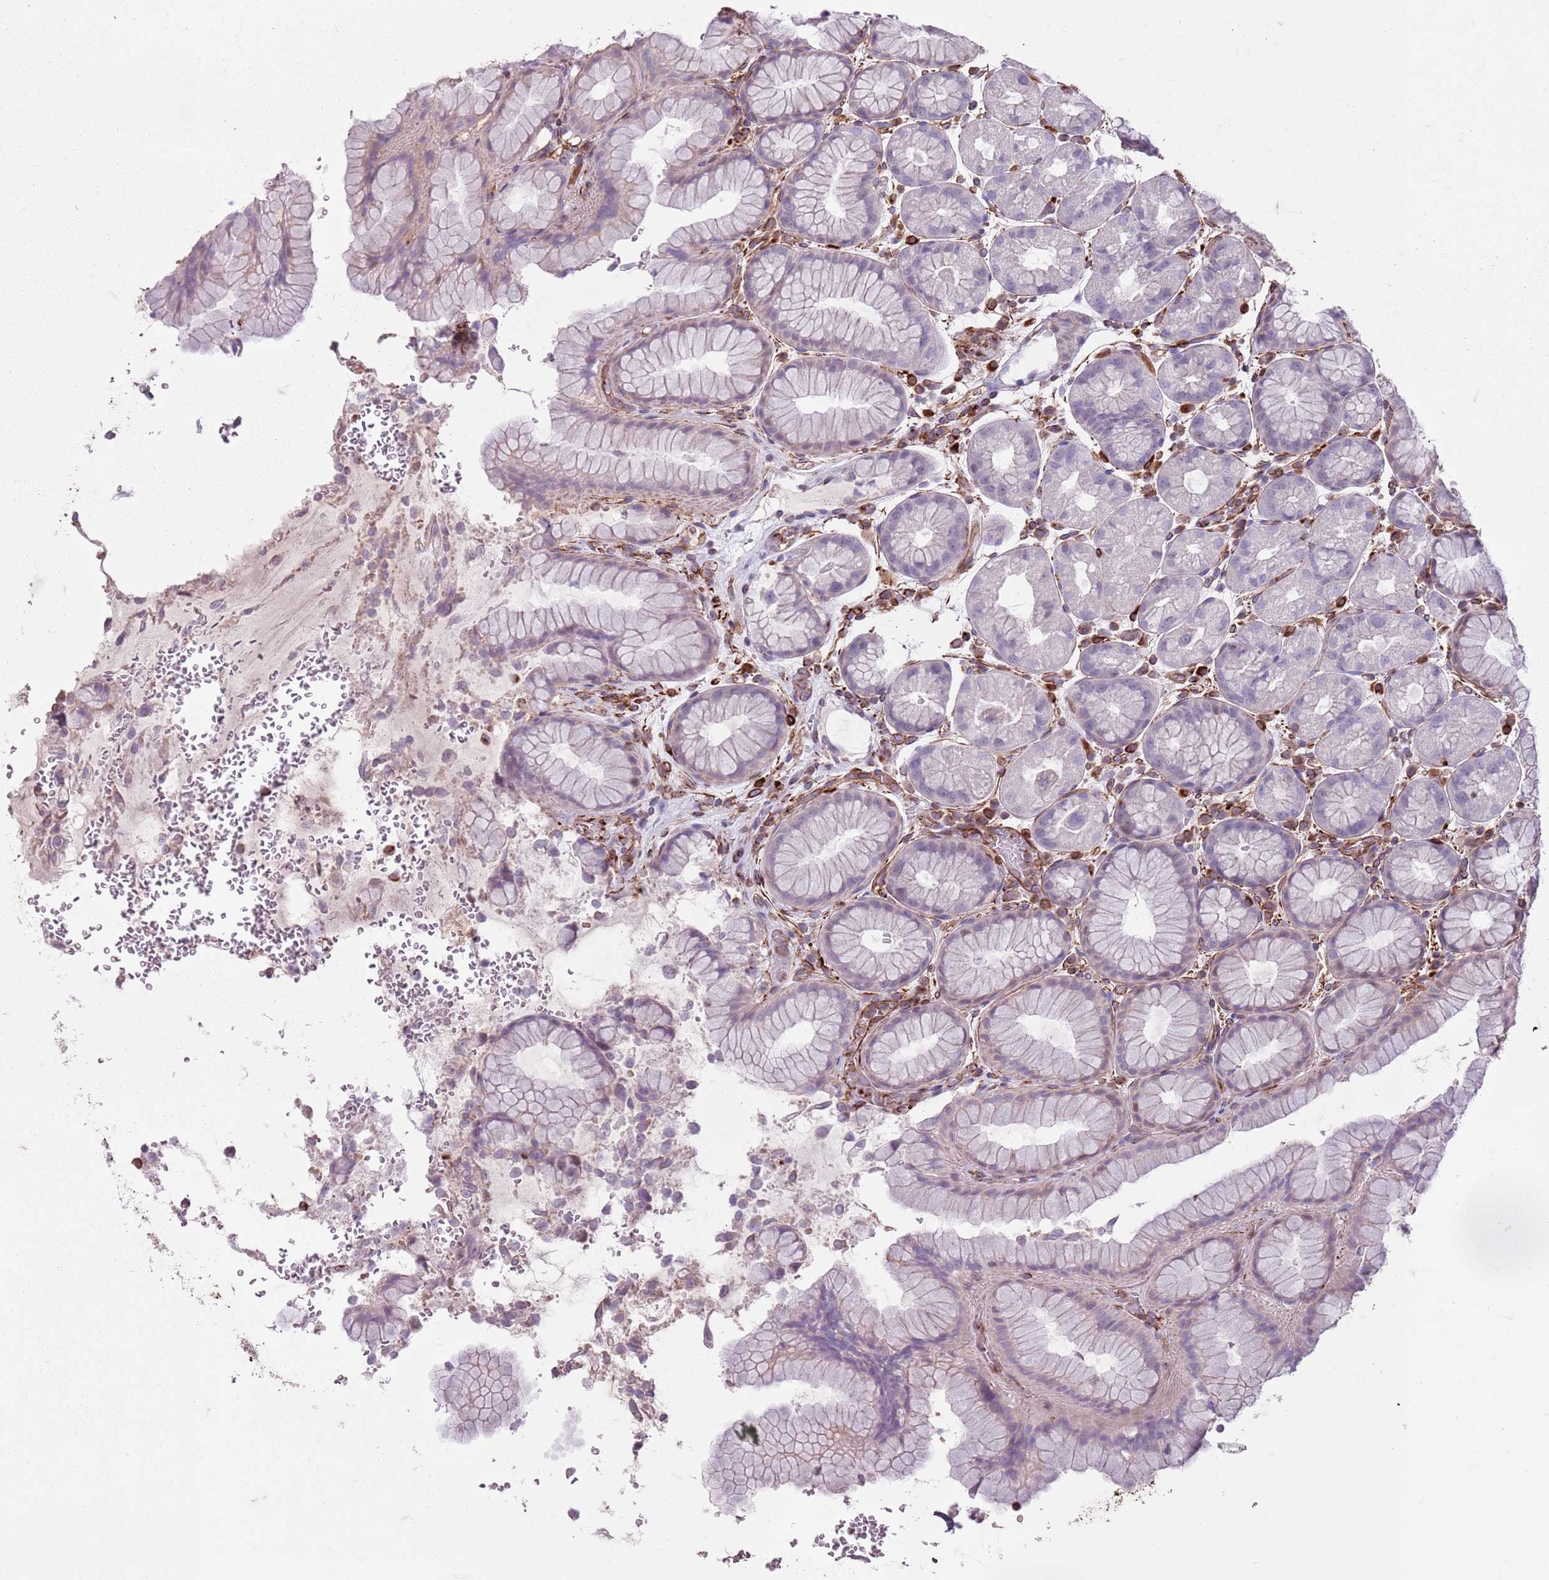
{"staining": {"intensity": "negative", "quantity": "none", "location": "none"}, "tissue": "stomach", "cell_type": "Glandular cells", "image_type": "normal", "snomed": [{"axis": "morphology", "description": "Normal tissue, NOS"}, {"axis": "topography", "description": "Stomach, upper"}, {"axis": "topography", "description": "Stomach, lower"}], "caption": "Protein analysis of unremarkable stomach reveals no significant expression in glandular cells.", "gene": "TAS2R38", "patient": {"sex": "male", "age": 67}}